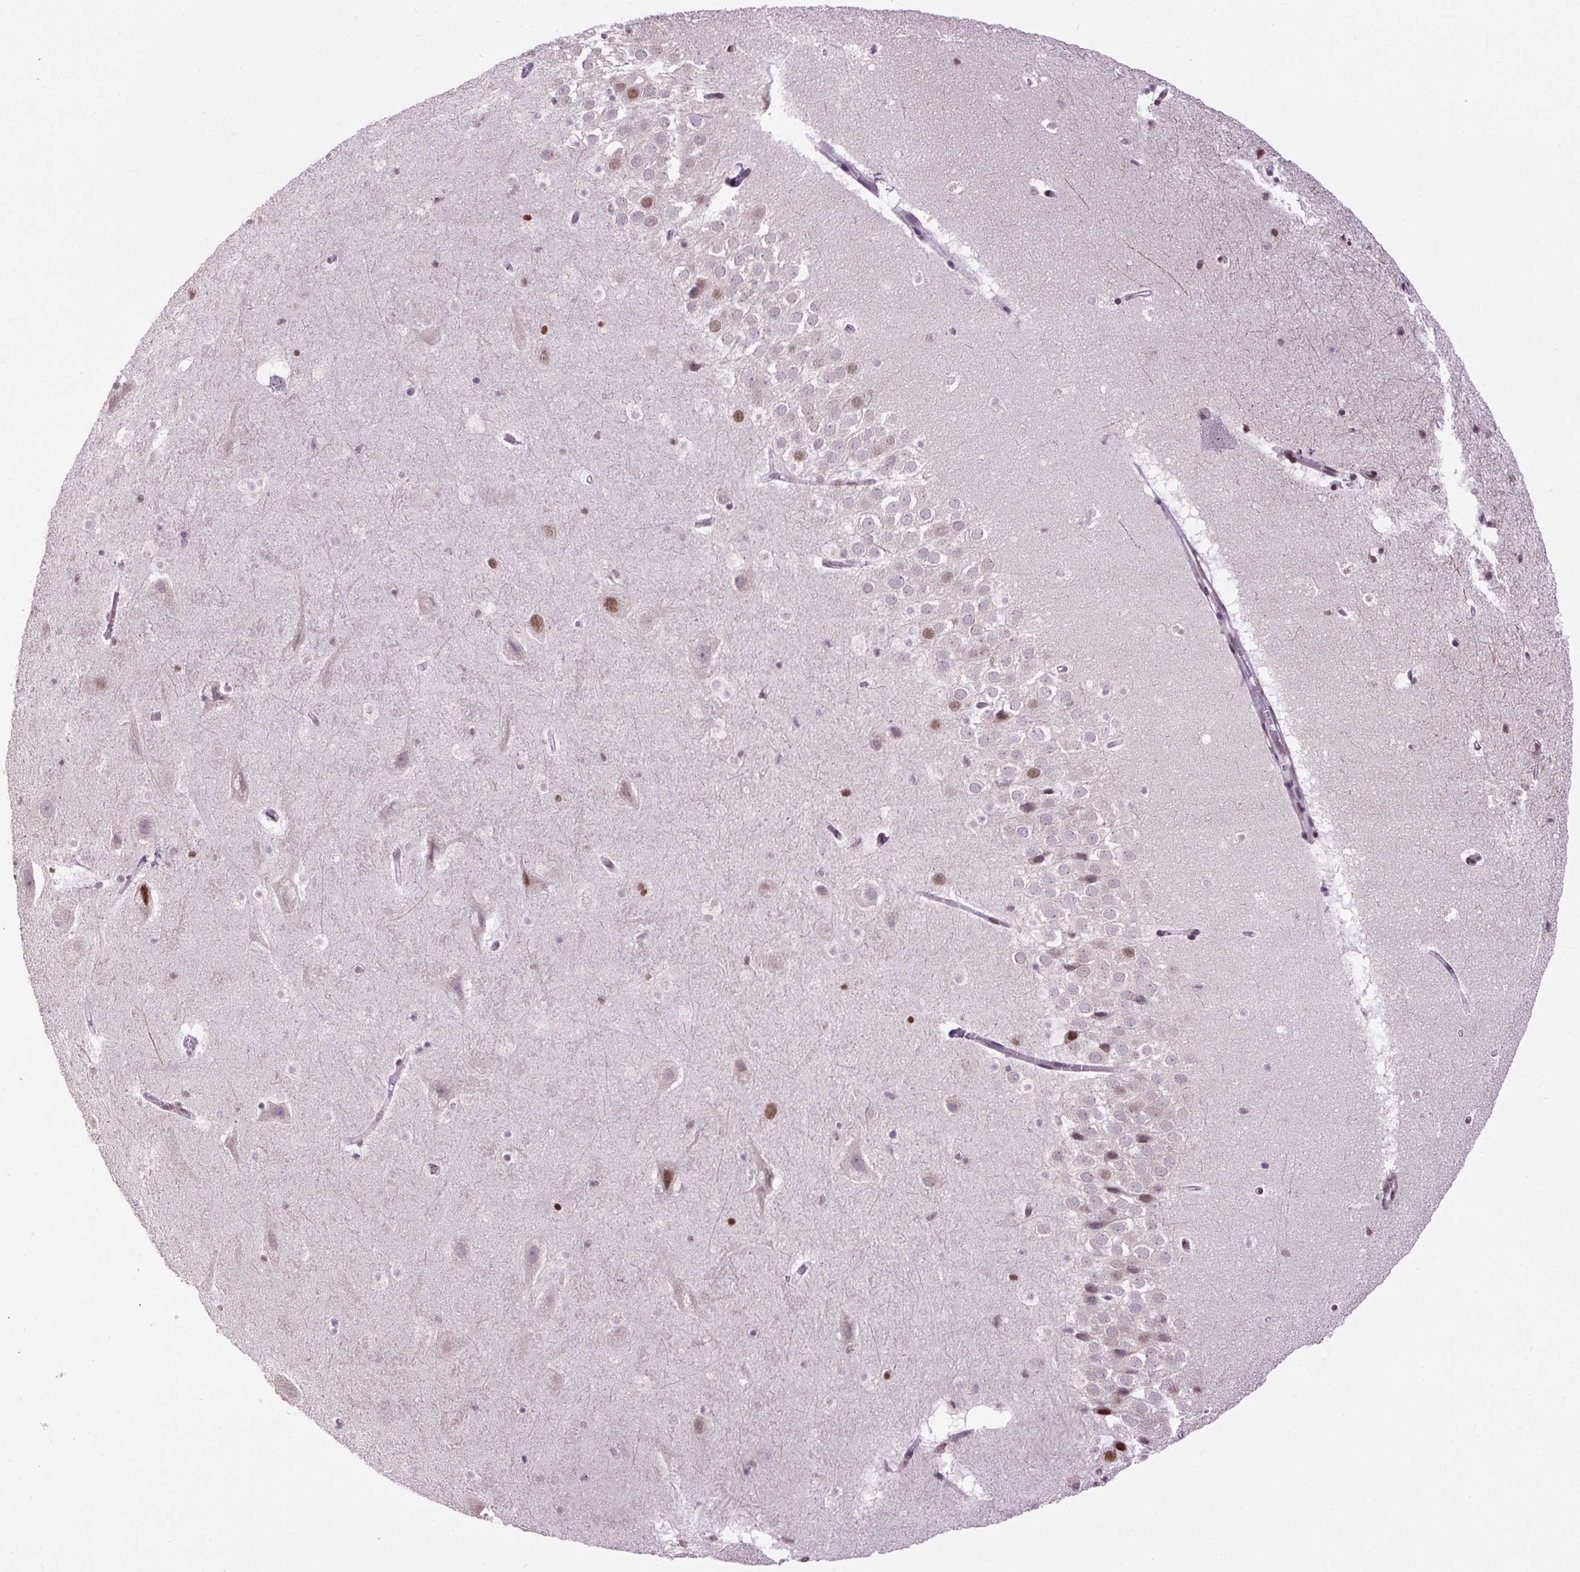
{"staining": {"intensity": "moderate", "quantity": "<25%", "location": "nuclear"}, "tissue": "hippocampus", "cell_type": "Glial cells", "image_type": "normal", "snomed": [{"axis": "morphology", "description": "Normal tissue, NOS"}, {"axis": "topography", "description": "Hippocampus"}], "caption": "Protein expression analysis of benign hippocampus shows moderate nuclear expression in about <25% of glial cells. The staining was performed using DAB (3,3'-diaminobenzidine) to visualize the protein expression in brown, while the nuclei were stained in blue with hematoxylin (Magnification: 20x).", "gene": "ZNF672", "patient": {"sex": "male", "age": 37}}